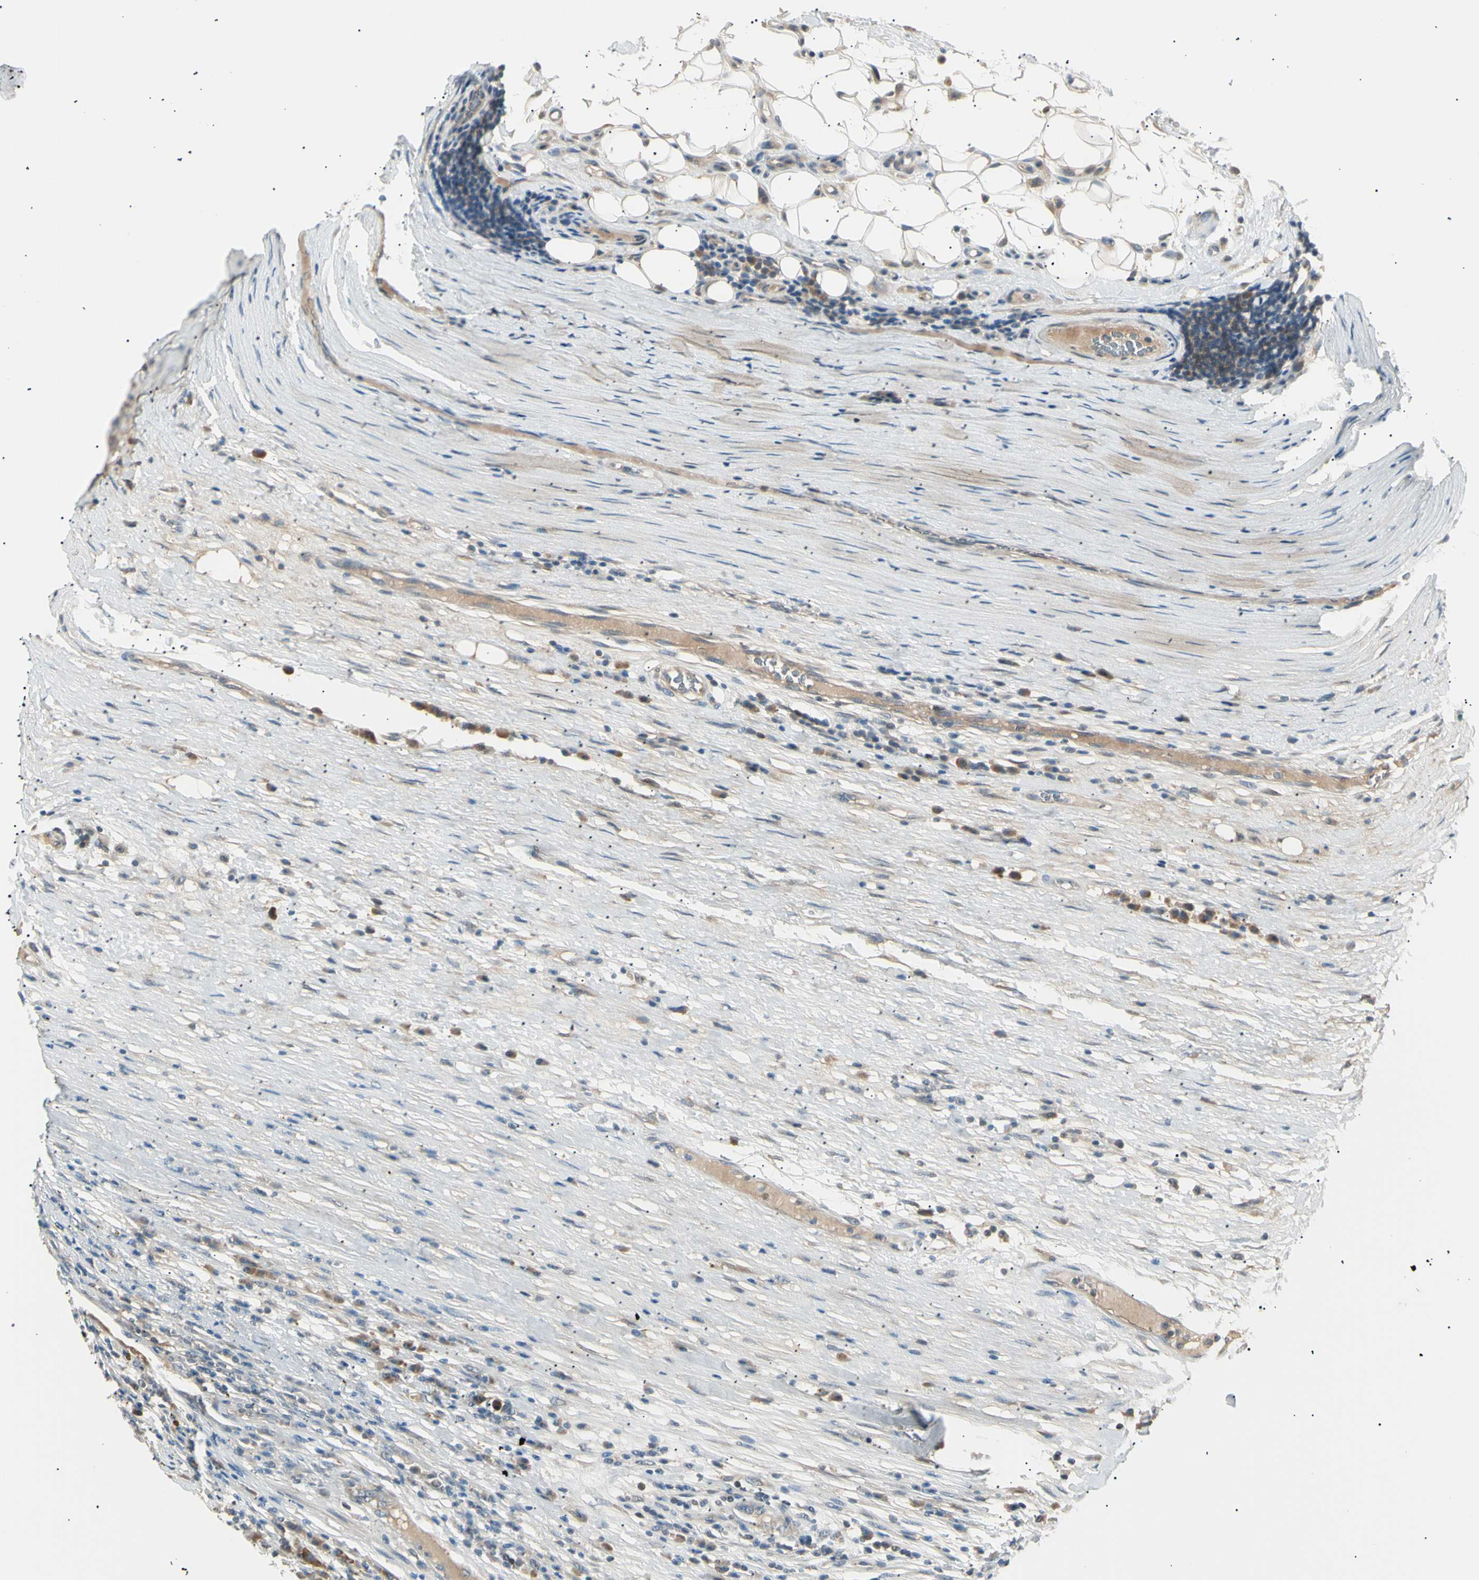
{"staining": {"intensity": "moderate", "quantity": ">75%", "location": "cytoplasmic/membranous,nuclear"}, "tissue": "renal cancer", "cell_type": "Tumor cells", "image_type": "cancer", "snomed": [{"axis": "morphology", "description": "Adenocarcinoma, NOS"}, {"axis": "topography", "description": "Kidney"}], "caption": "A medium amount of moderate cytoplasmic/membranous and nuclear staining is appreciated in approximately >75% of tumor cells in adenocarcinoma (renal) tissue. Nuclei are stained in blue.", "gene": "LHPP", "patient": {"sex": "female", "age": 52}}